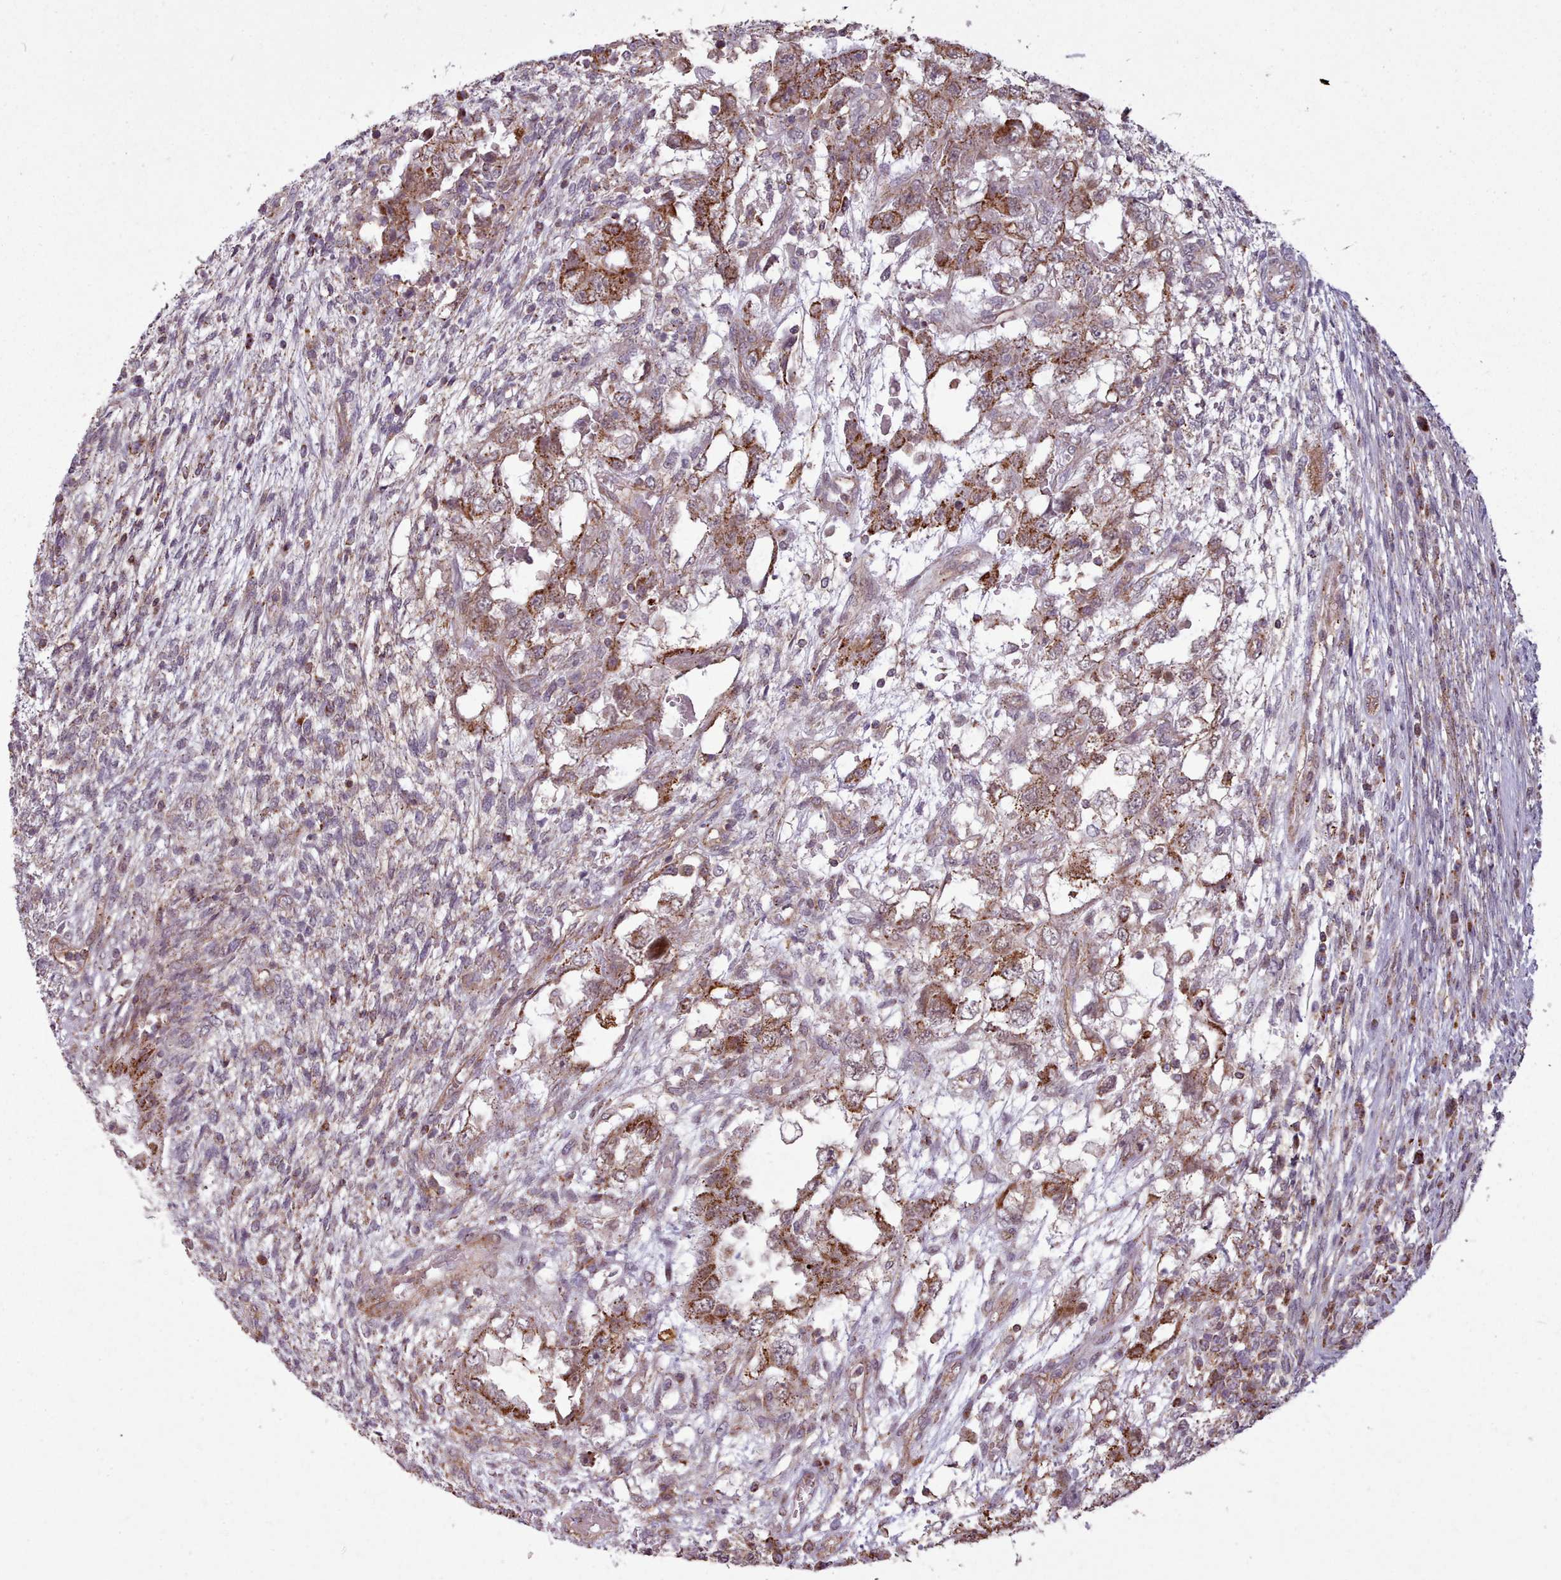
{"staining": {"intensity": "moderate", "quantity": ">75%", "location": "cytoplasmic/membranous"}, "tissue": "testis cancer", "cell_type": "Tumor cells", "image_type": "cancer", "snomed": [{"axis": "morphology", "description": "Carcinoma, Embryonal, NOS"}, {"axis": "topography", "description": "Testis"}], "caption": "Tumor cells show medium levels of moderate cytoplasmic/membranous staining in approximately >75% of cells in testis embryonal carcinoma.", "gene": "ZMYM4", "patient": {"sex": "male", "age": 26}}